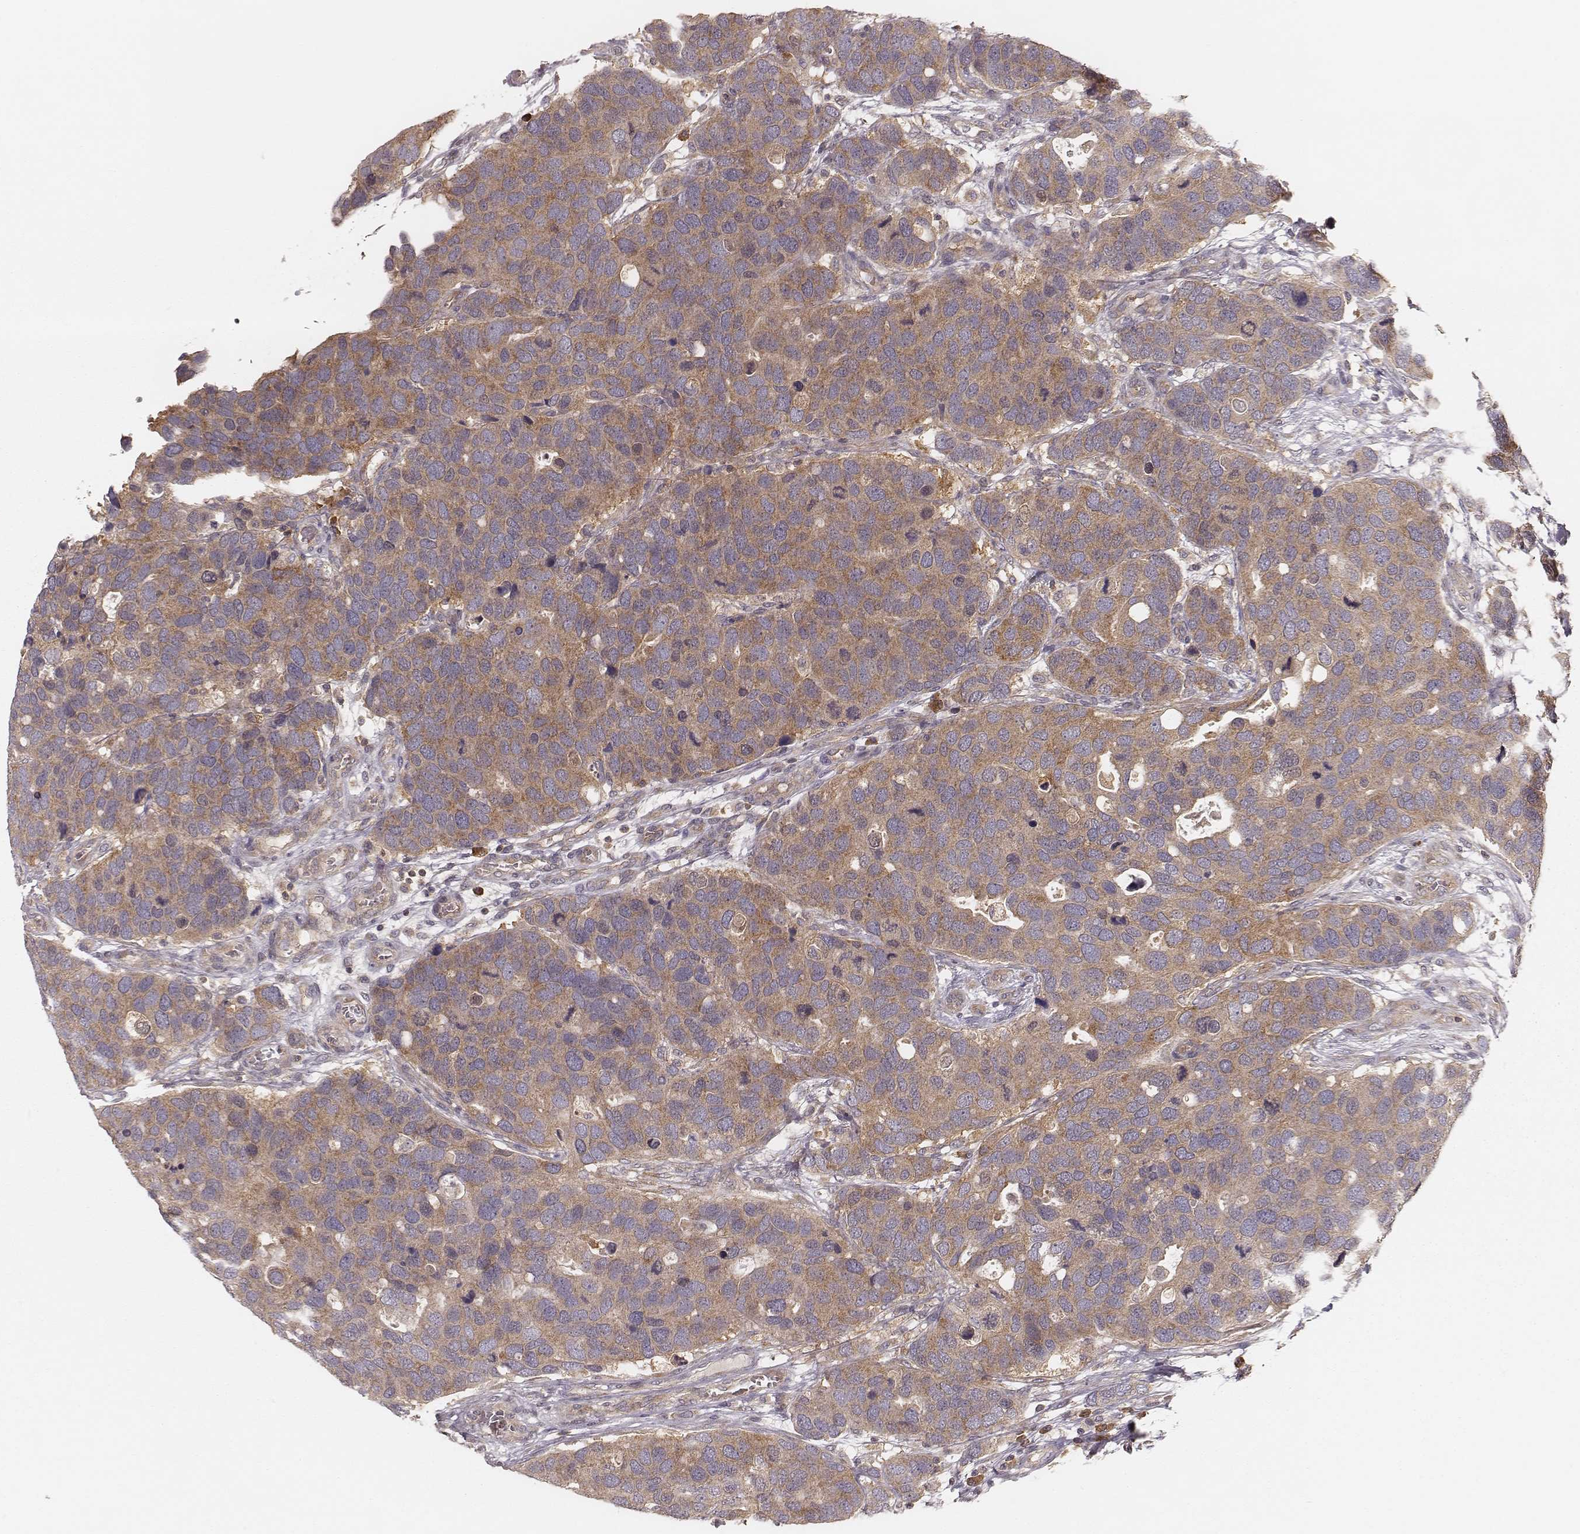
{"staining": {"intensity": "weak", "quantity": ">75%", "location": "cytoplasmic/membranous"}, "tissue": "breast cancer", "cell_type": "Tumor cells", "image_type": "cancer", "snomed": [{"axis": "morphology", "description": "Duct carcinoma"}, {"axis": "topography", "description": "Breast"}], "caption": "Infiltrating ductal carcinoma (breast) was stained to show a protein in brown. There is low levels of weak cytoplasmic/membranous positivity in about >75% of tumor cells.", "gene": "CARS1", "patient": {"sex": "female", "age": 83}}